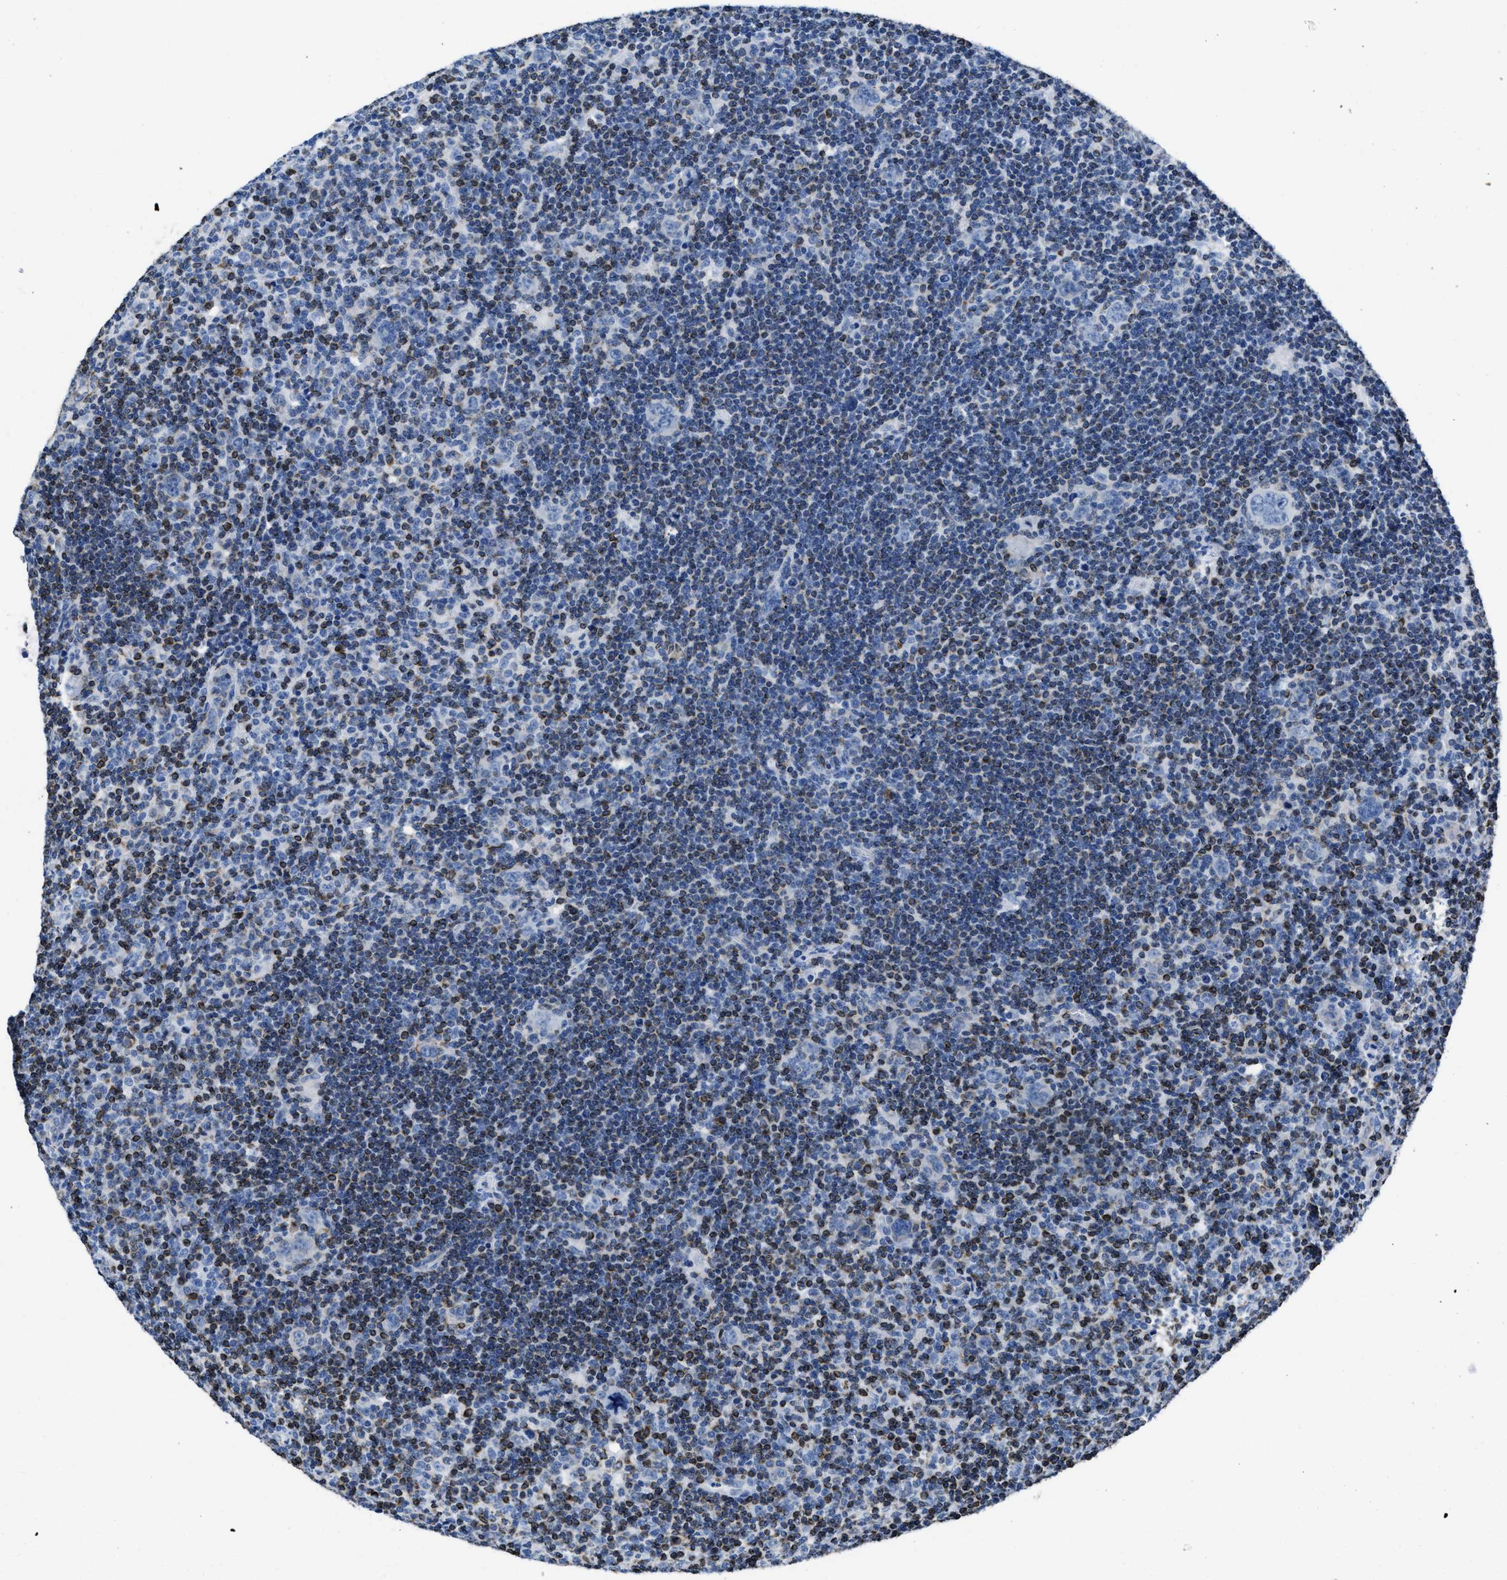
{"staining": {"intensity": "negative", "quantity": "none", "location": "none"}, "tissue": "lymphoma", "cell_type": "Tumor cells", "image_type": "cancer", "snomed": [{"axis": "morphology", "description": "Hodgkin's disease, NOS"}, {"axis": "topography", "description": "Lymph node"}], "caption": "Immunohistochemistry image of Hodgkin's disease stained for a protein (brown), which reveals no positivity in tumor cells.", "gene": "ITGA3", "patient": {"sex": "female", "age": 57}}